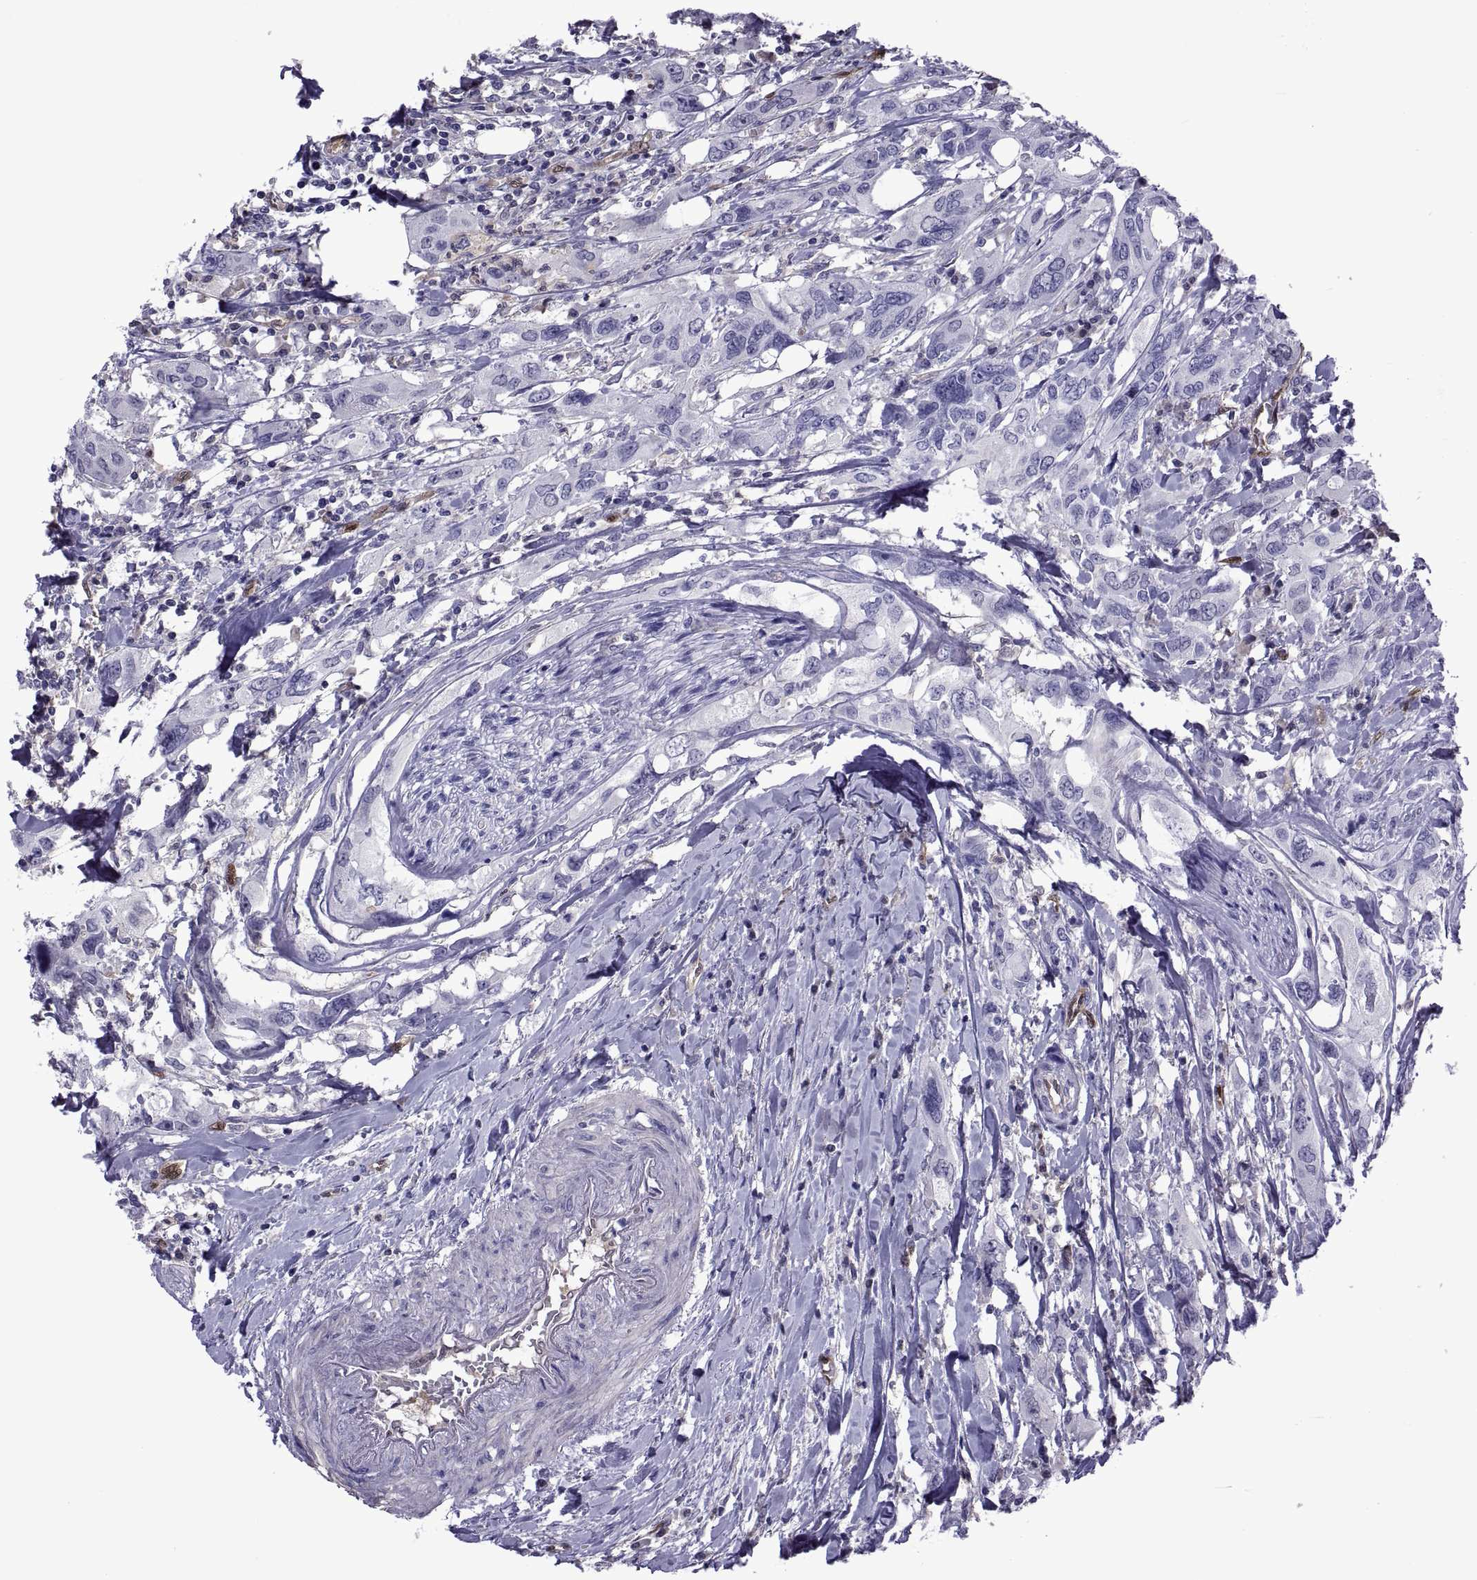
{"staining": {"intensity": "negative", "quantity": "none", "location": "none"}, "tissue": "urothelial cancer", "cell_type": "Tumor cells", "image_type": "cancer", "snomed": [{"axis": "morphology", "description": "Urothelial carcinoma, NOS"}, {"axis": "morphology", "description": "Urothelial carcinoma, High grade"}, {"axis": "topography", "description": "Urinary bladder"}], "caption": "Histopathology image shows no significant protein positivity in tumor cells of high-grade urothelial carcinoma. (Brightfield microscopy of DAB immunohistochemistry (IHC) at high magnification).", "gene": "LCN9", "patient": {"sex": "male", "age": 63}}